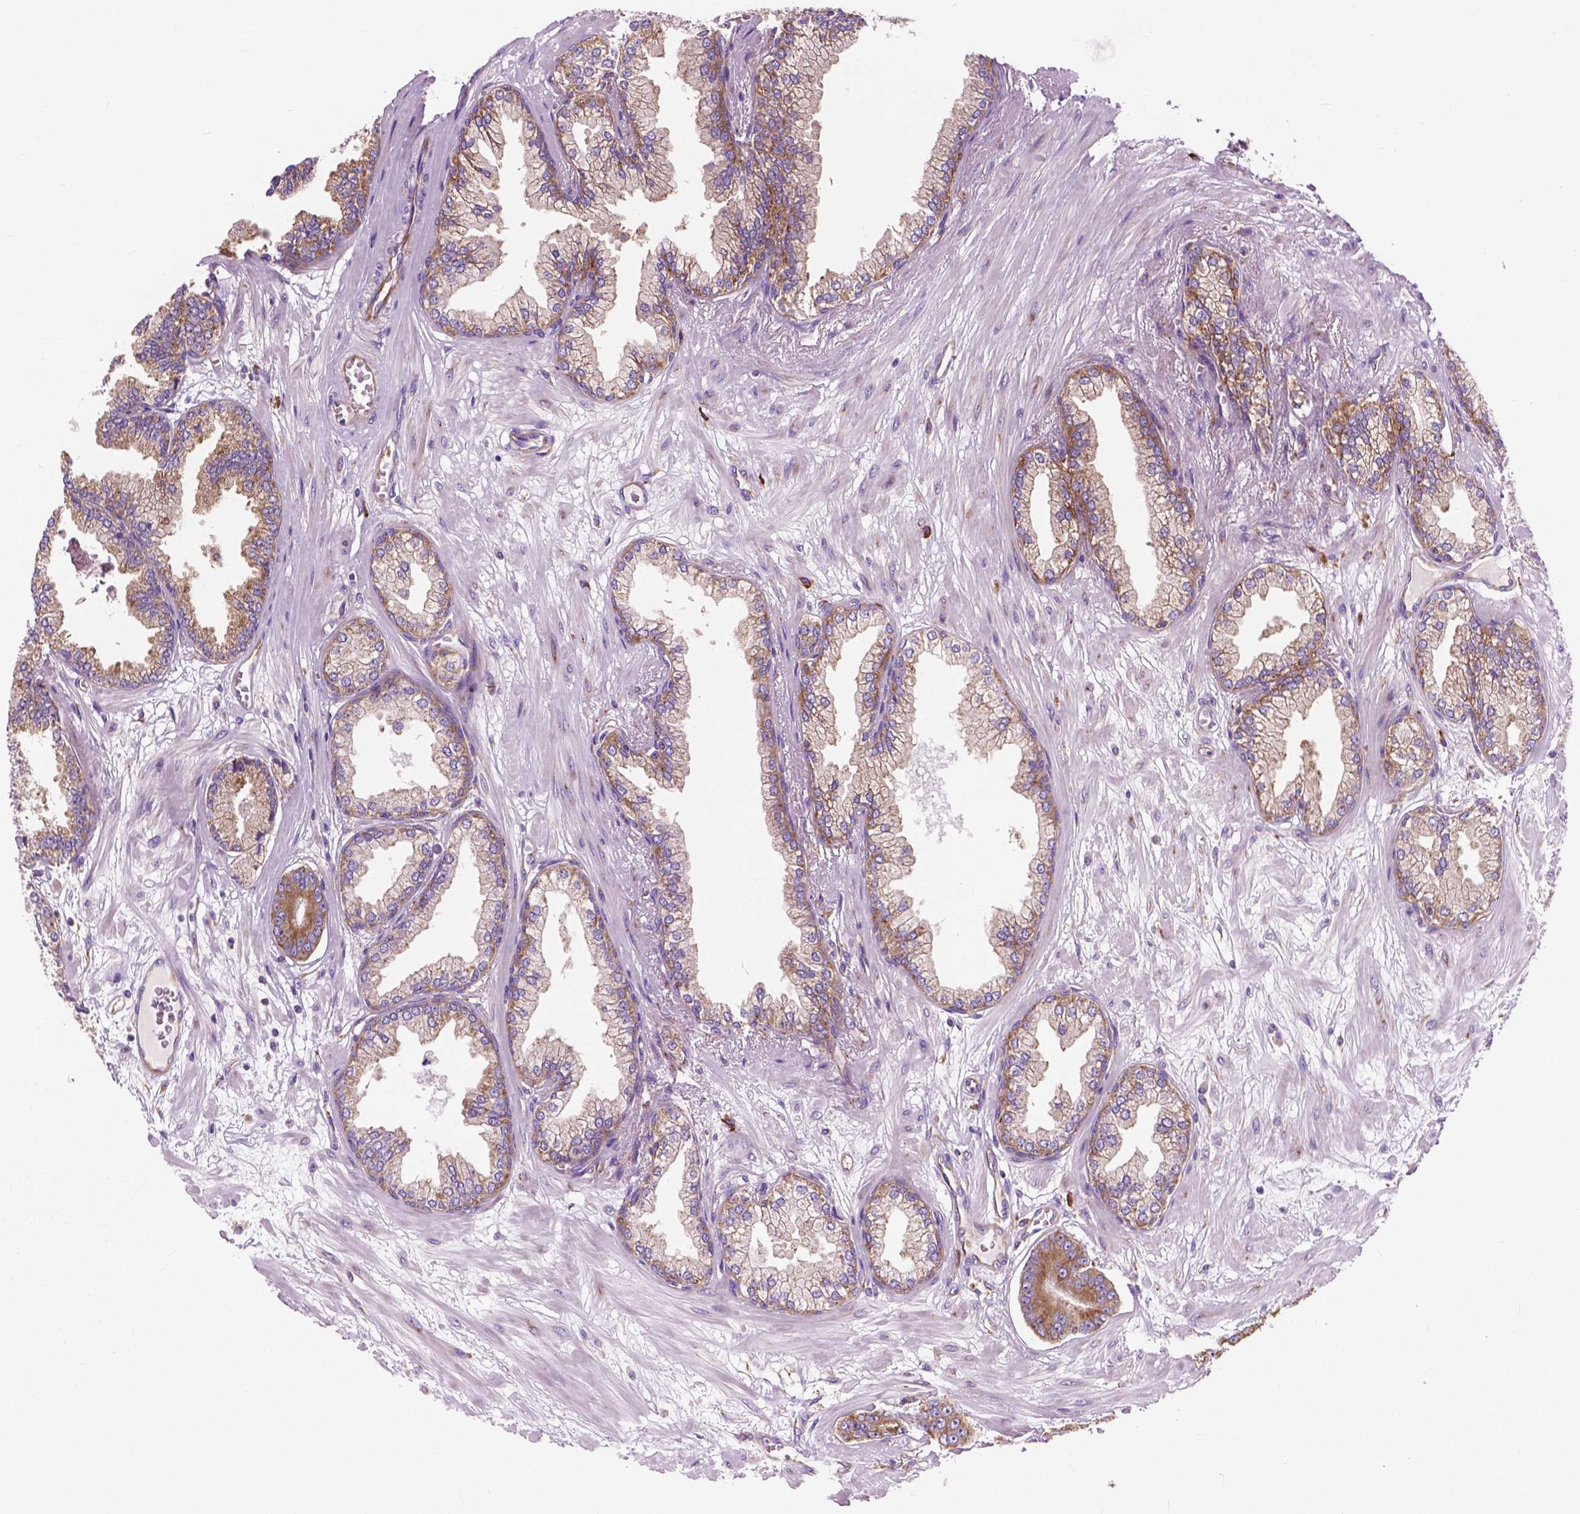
{"staining": {"intensity": "moderate", "quantity": ">75%", "location": "cytoplasmic/membranous"}, "tissue": "prostate cancer", "cell_type": "Tumor cells", "image_type": "cancer", "snomed": [{"axis": "morphology", "description": "Adenocarcinoma, Low grade"}, {"axis": "topography", "description": "Prostate"}], "caption": "Immunohistochemical staining of prostate low-grade adenocarcinoma displays medium levels of moderate cytoplasmic/membranous protein staining in about >75% of tumor cells.", "gene": "RPL37A", "patient": {"sex": "male", "age": 64}}